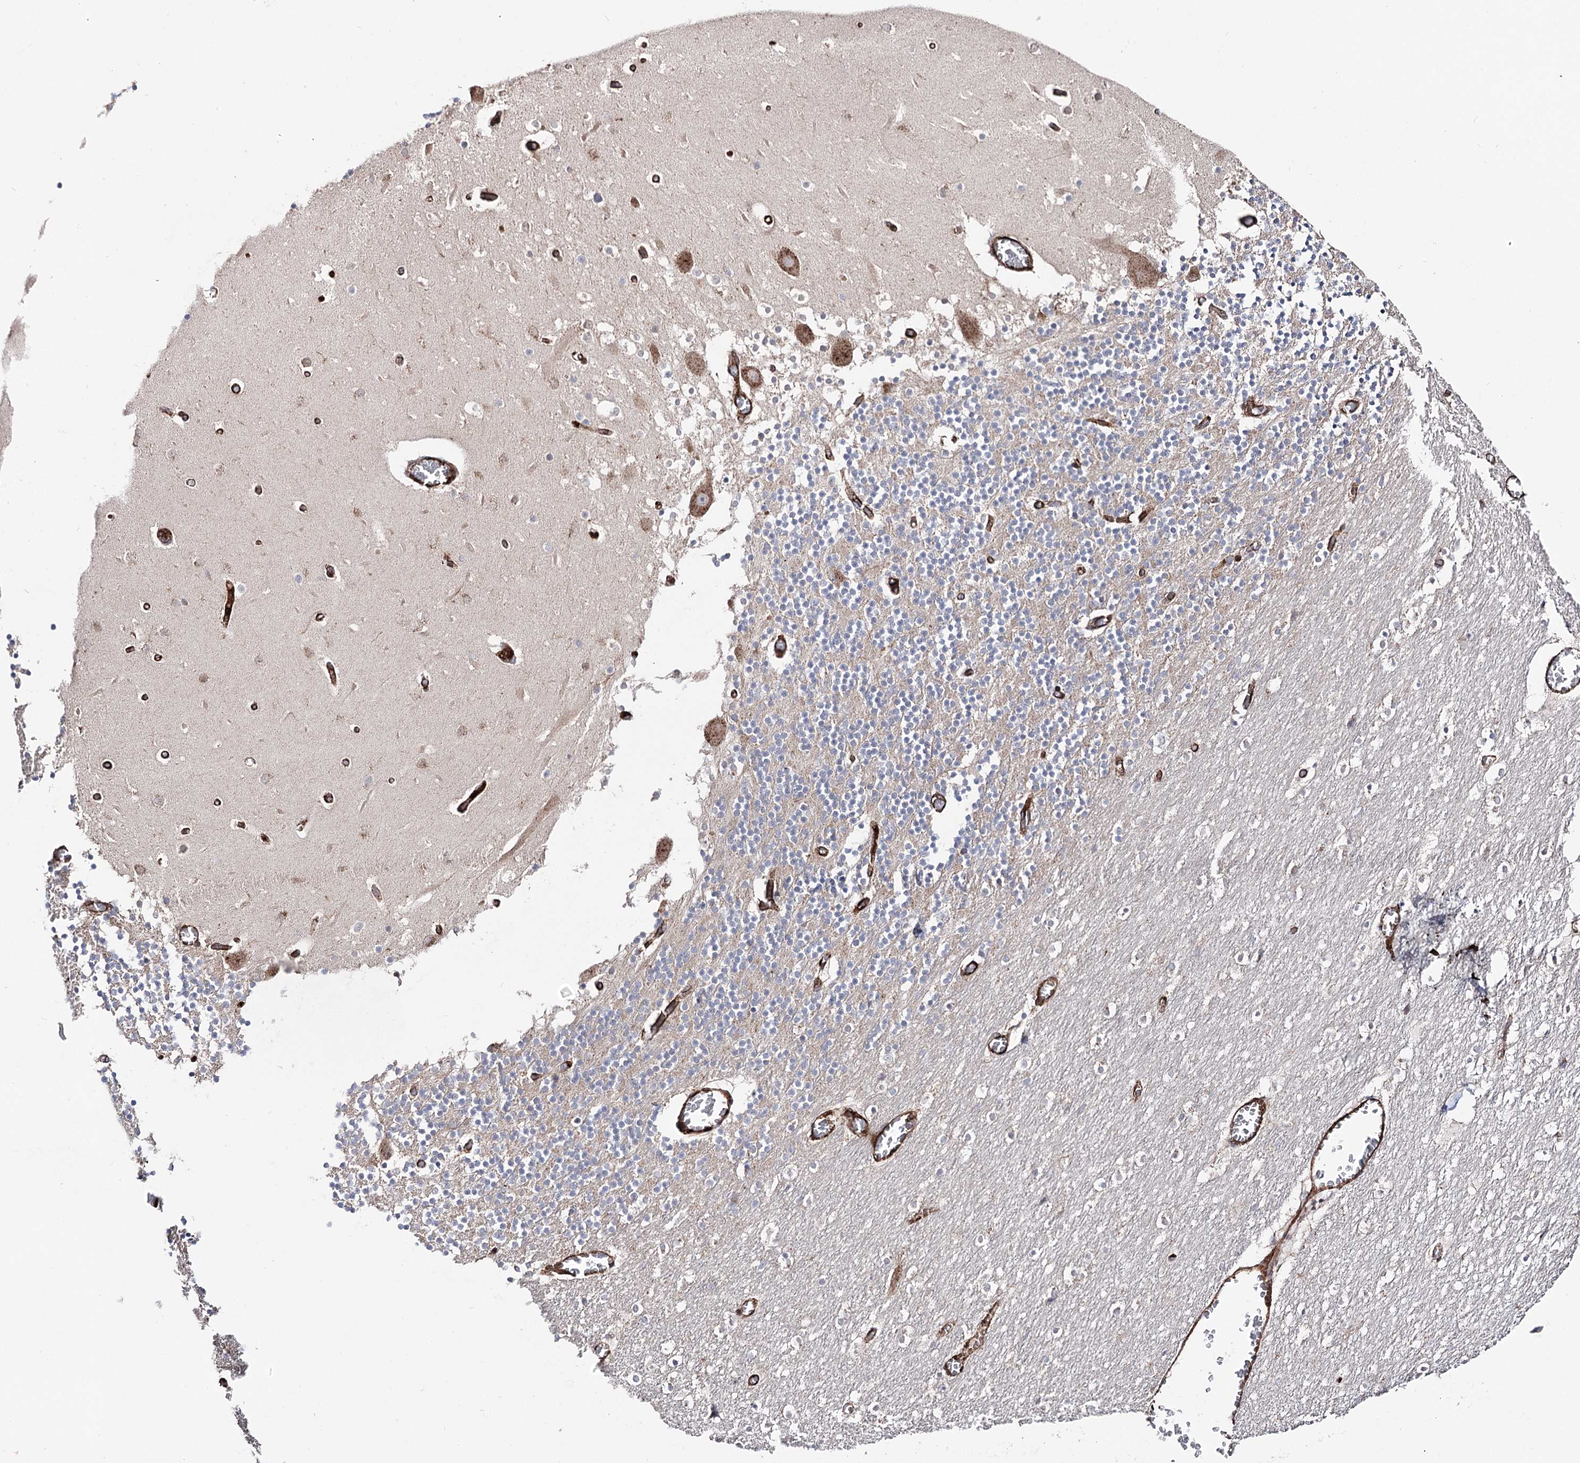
{"staining": {"intensity": "moderate", "quantity": "25%-75%", "location": "cytoplasmic/membranous"}, "tissue": "cerebellum", "cell_type": "Cells in granular layer", "image_type": "normal", "snomed": [{"axis": "morphology", "description": "Normal tissue, NOS"}, {"axis": "topography", "description": "Cerebellum"}], "caption": "Protein expression by IHC demonstrates moderate cytoplasmic/membranous staining in about 25%-75% of cells in granular layer in benign cerebellum. (DAB IHC, brown staining for protein, blue staining for nuclei).", "gene": "MIB1", "patient": {"sex": "female", "age": 28}}